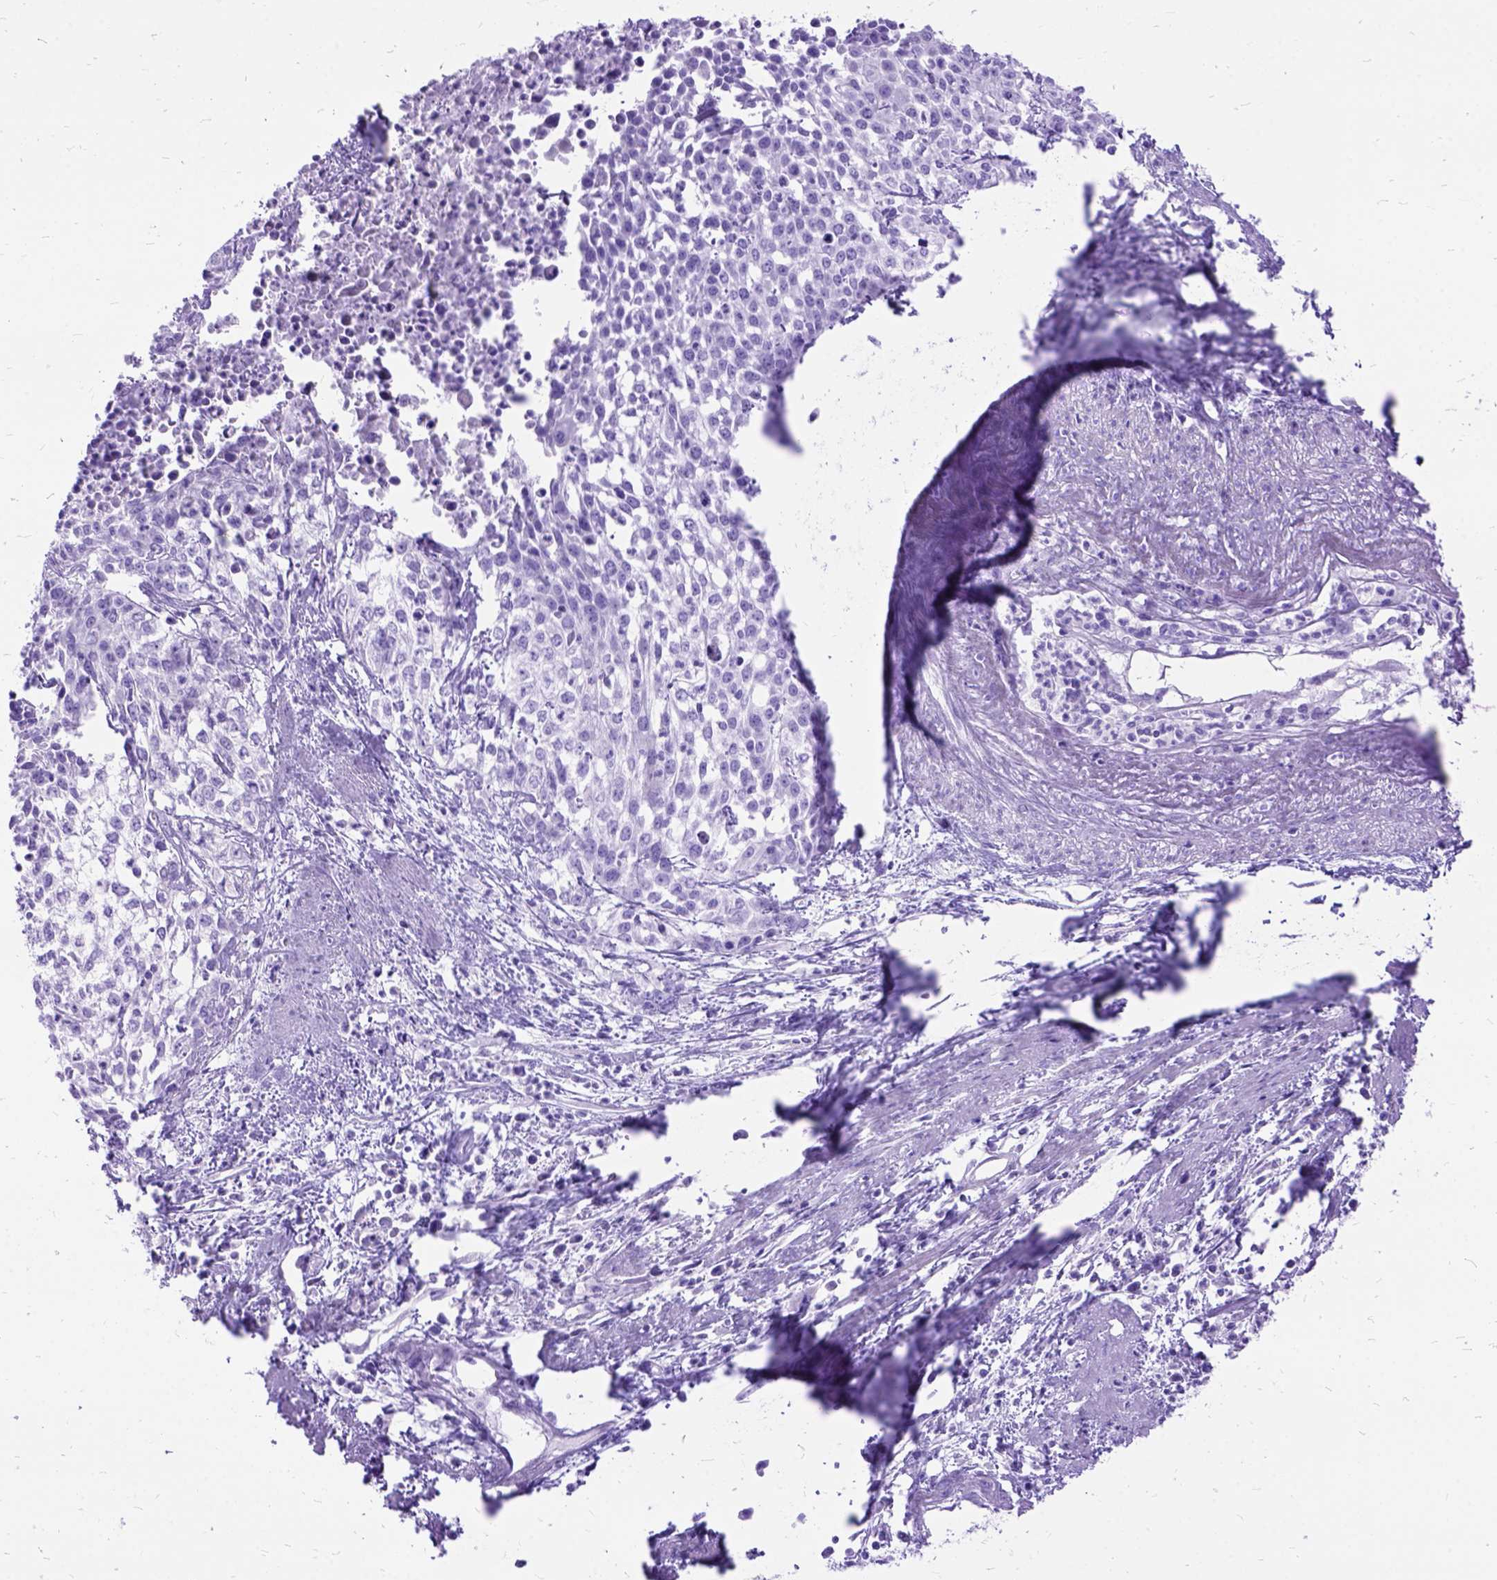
{"staining": {"intensity": "negative", "quantity": "none", "location": "none"}, "tissue": "cervical cancer", "cell_type": "Tumor cells", "image_type": "cancer", "snomed": [{"axis": "morphology", "description": "Squamous cell carcinoma, NOS"}, {"axis": "topography", "description": "Cervix"}], "caption": "There is no significant positivity in tumor cells of cervical cancer.", "gene": "DNAH2", "patient": {"sex": "female", "age": 39}}